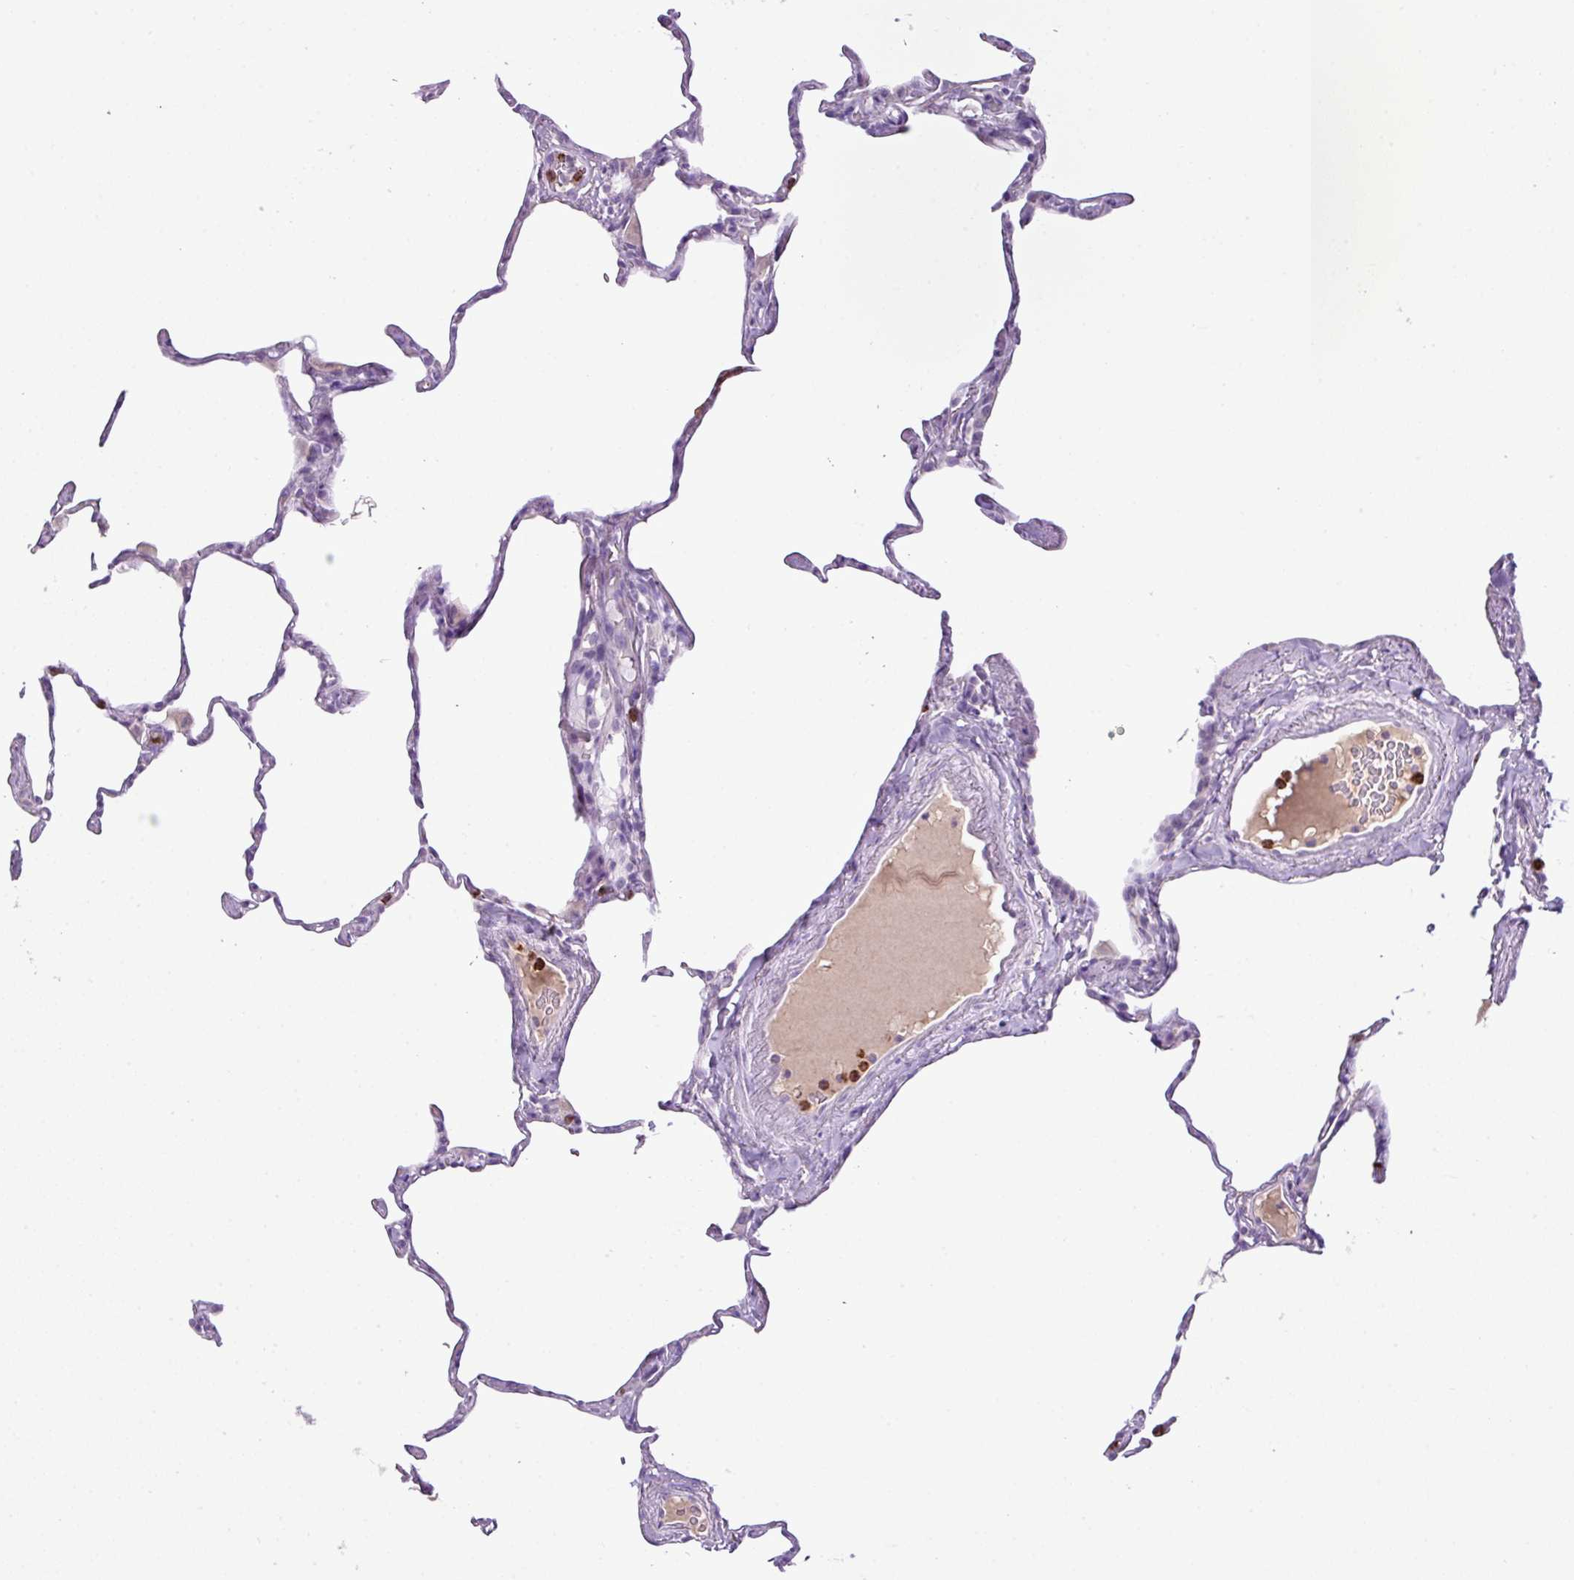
{"staining": {"intensity": "negative", "quantity": "none", "location": "none"}, "tissue": "lung", "cell_type": "Alveolar cells", "image_type": "normal", "snomed": [{"axis": "morphology", "description": "Normal tissue, NOS"}, {"axis": "topography", "description": "Lung"}], "caption": "Micrograph shows no protein staining in alveolar cells of benign lung. (Brightfield microscopy of DAB (3,3'-diaminobenzidine) immunohistochemistry (IHC) at high magnification).", "gene": "HTR3E", "patient": {"sex": "male", "age": 65}}